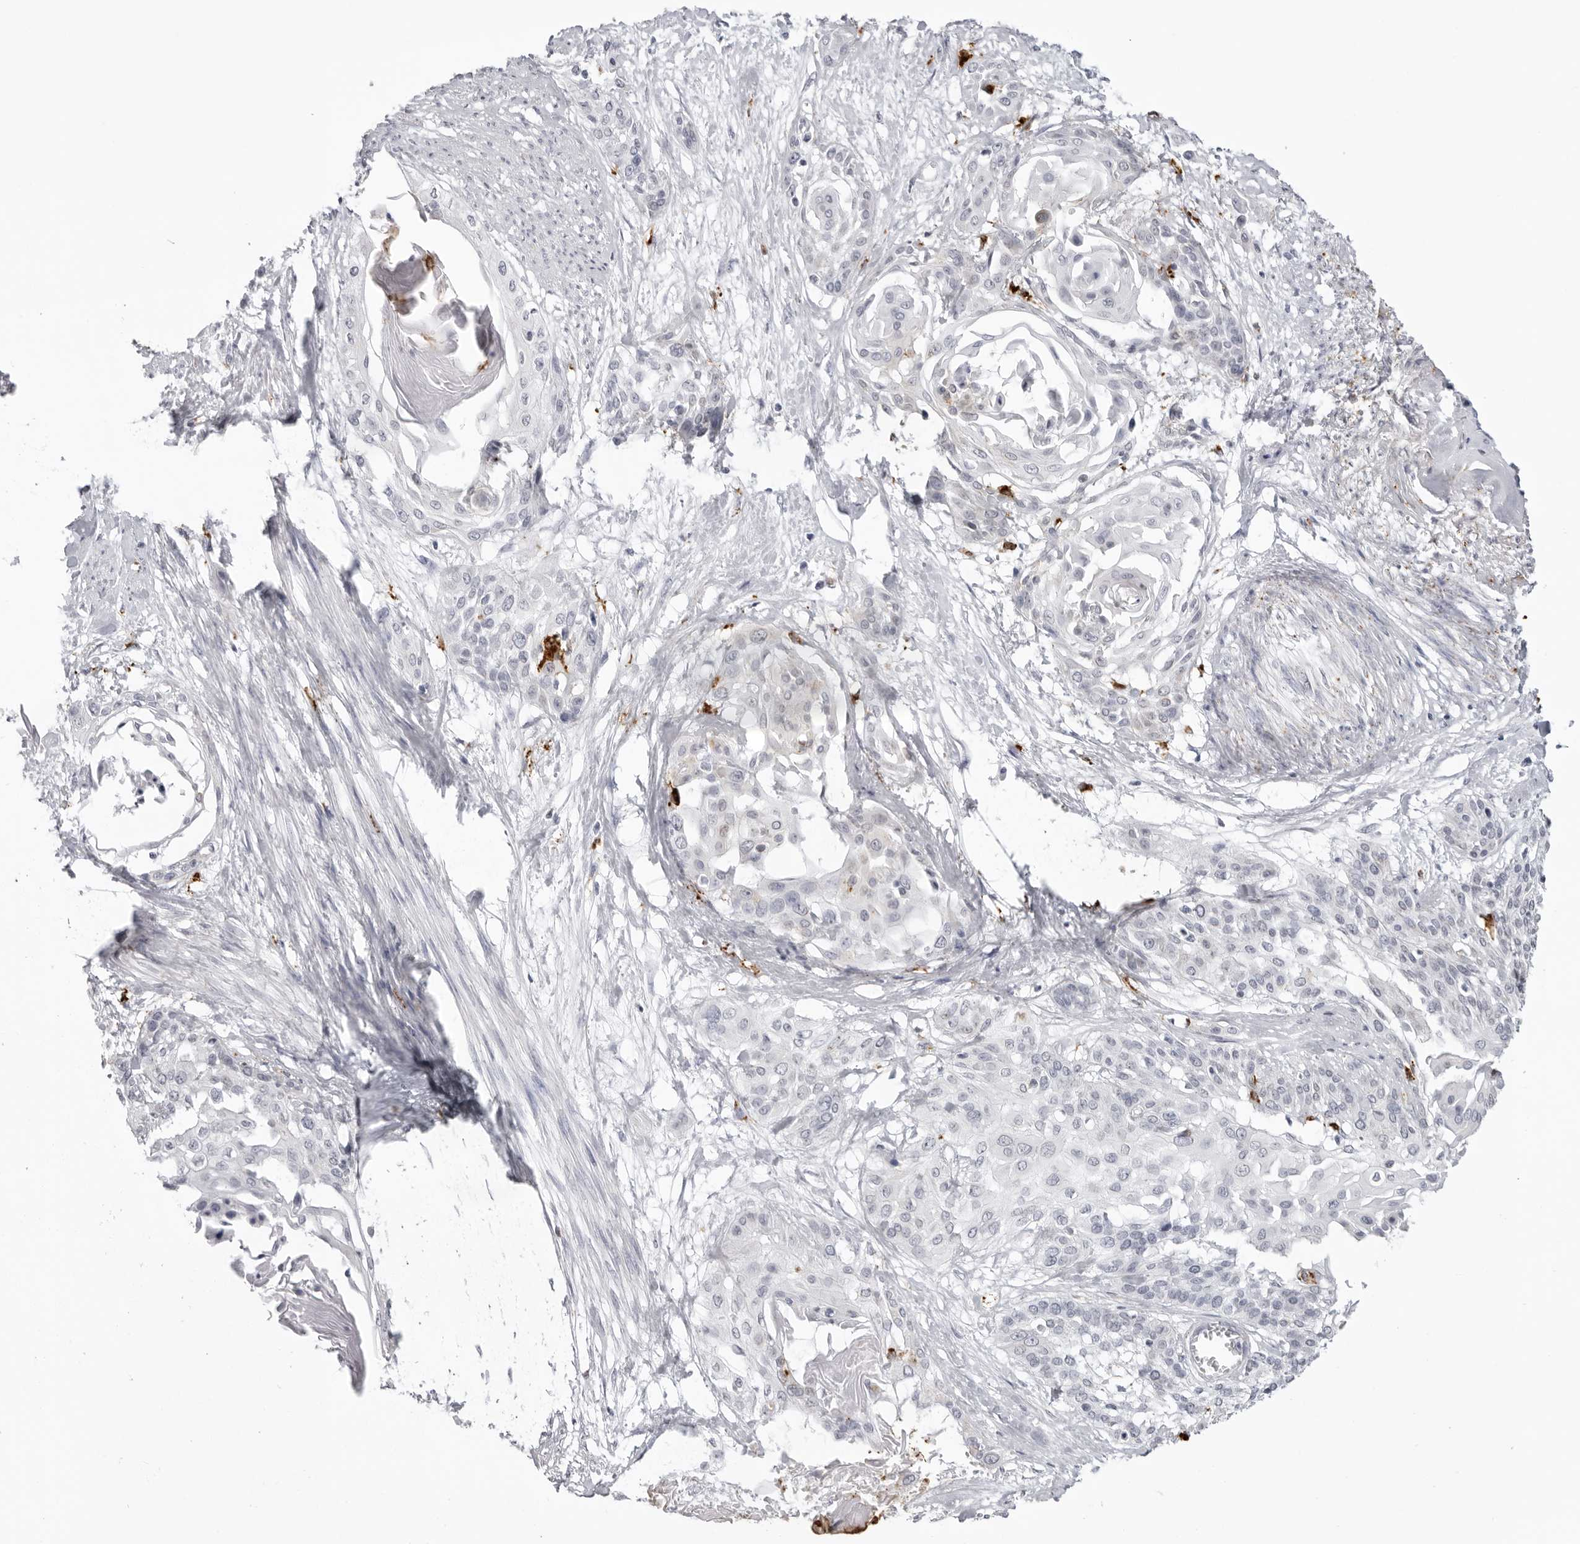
{"staining": {"intensity": "negative", "quantity": "none", "location": "none"}, "tissue": "cervical cancer", "cell_type": "Tumor cells", "image_type": "cancer", "snomed": [{"axis": "morphology", "description": "Squamous cell carcinoma, NOS"}, {"axis": "topography", "description": "Cervix"}], "caption": "An IHC histopathology image of cervical cancer is shown. There is no staining in tumor cells of cervical cancer.", "gene": "IL25", "patient": {"sex": "female", "age": 57}}